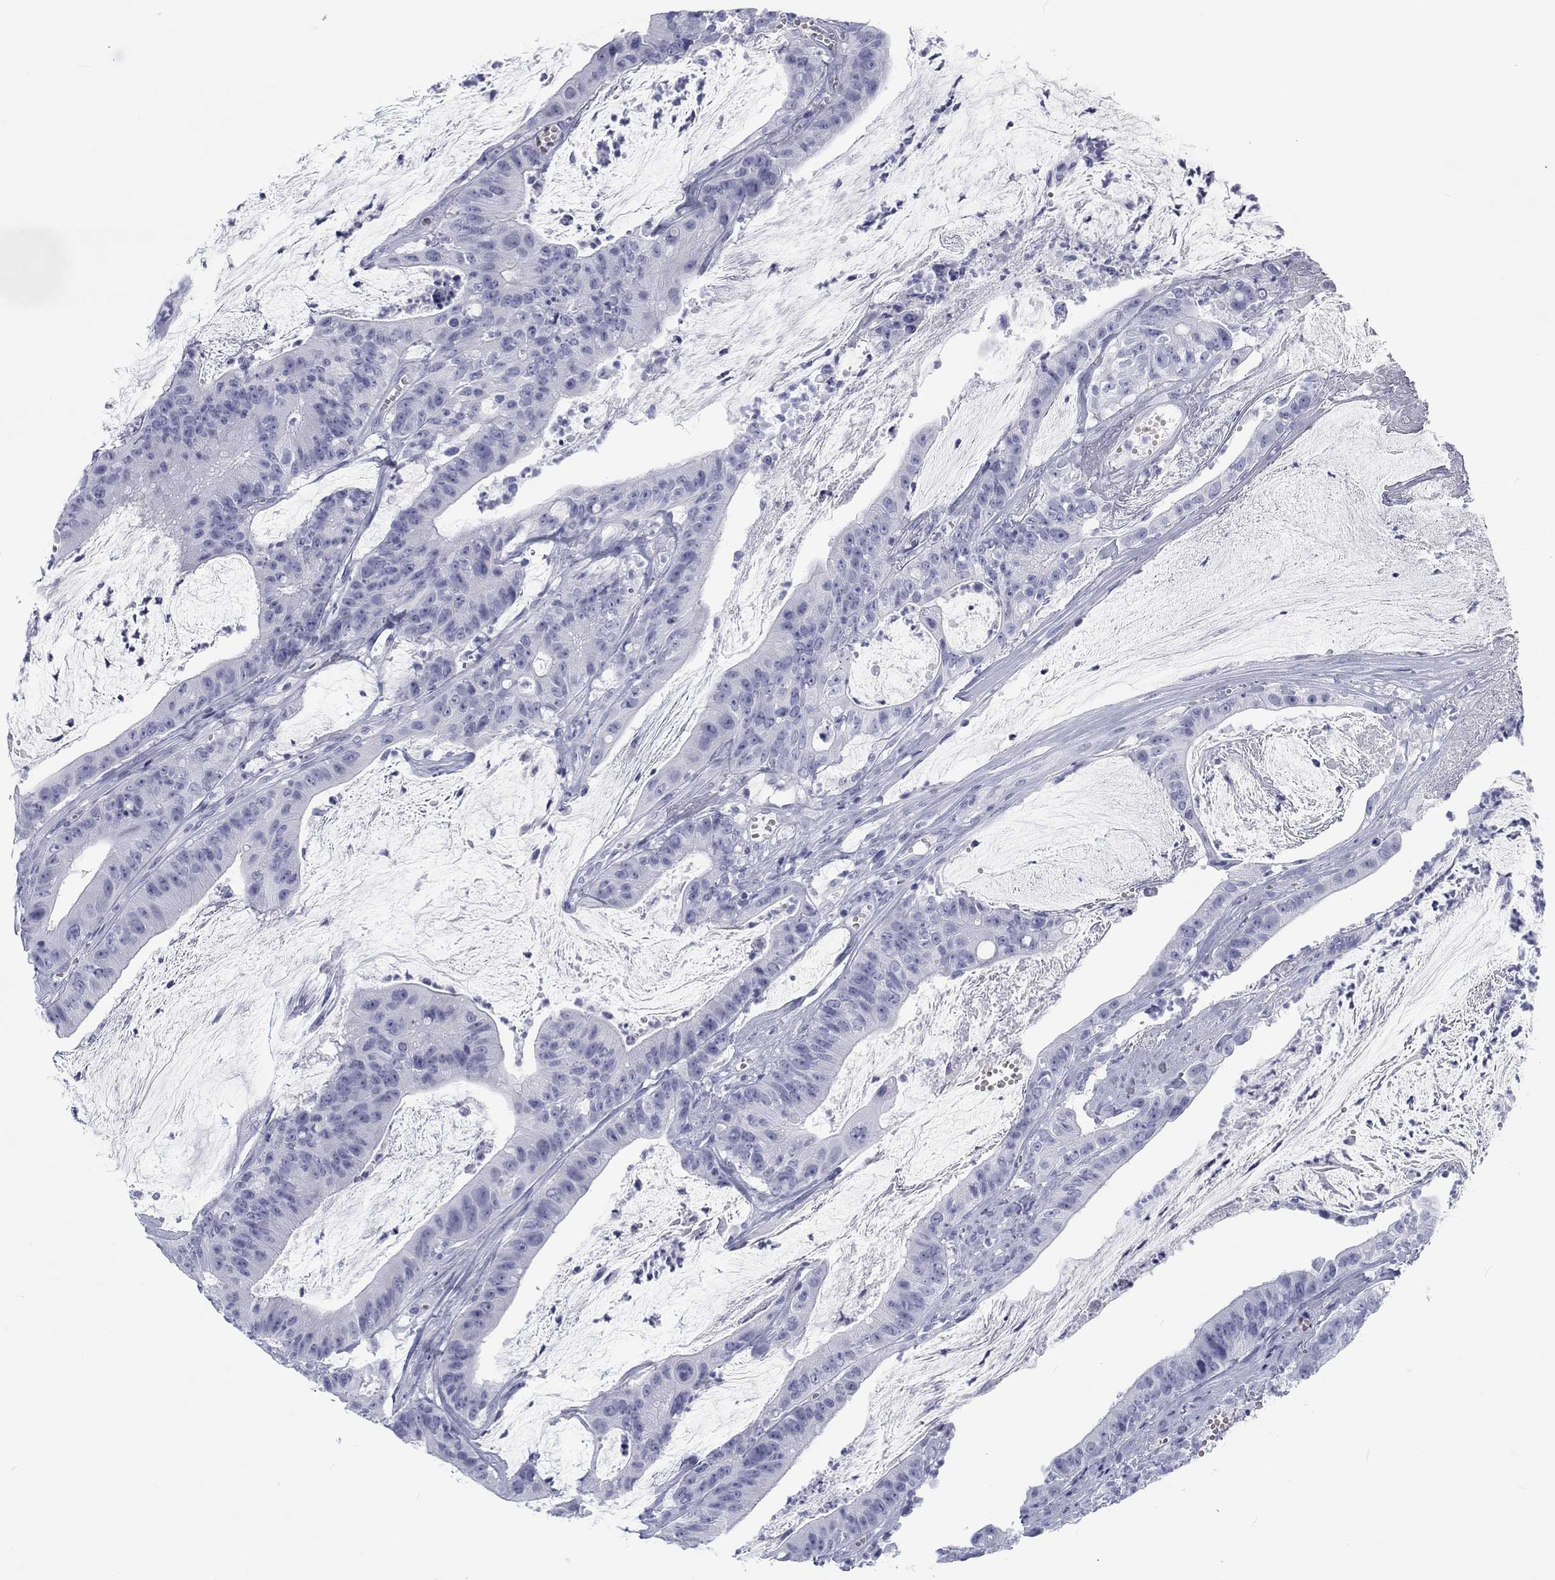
{"staining": {"intensity": "negative", "quantity": "none", "location": "none"}, "tissue": "colorectal cancer", "cell_type": "Tumor cells", "image_type": "cancer", "snomed": [{"axis": "morphology", "description": "Adenocarcinoma, NOS"}, {"axis": "topography", "description": "Colon"}], "caption": "Tumor cells are negative for protein expression in human colorectal adenocarcinoma.", "gene": "CALB1", "patient": {"sex": "female", "age": 69}}